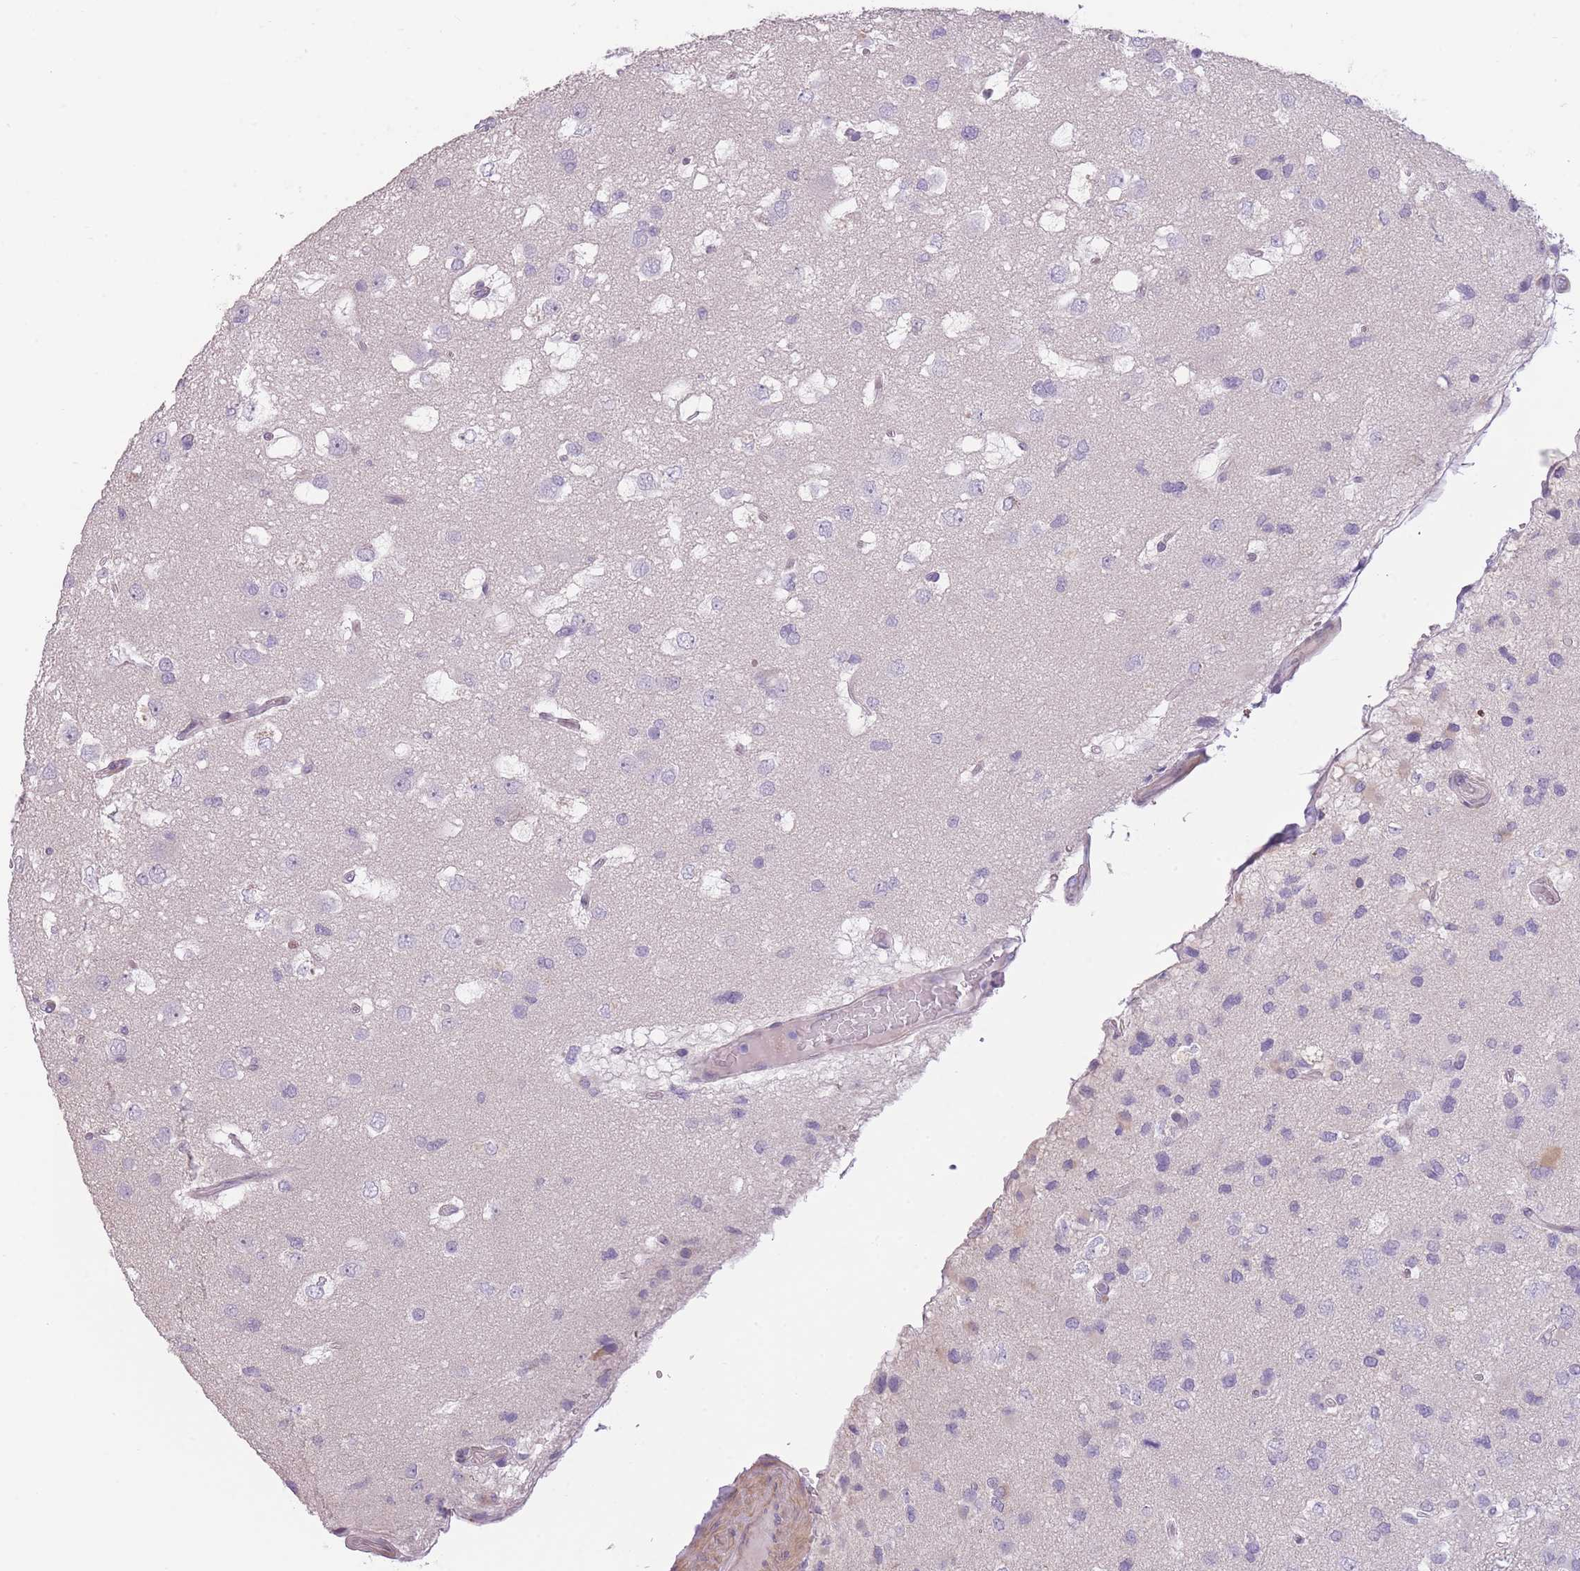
{"staining": {"intensity": "negative", "quantity": "none", "location": "none"}, "tissue": "glioma", "cell_type": "Tumor cells", "image_type": "cancer", "snomed": [{"axis": "morphology", "description": "Glioma, malignant, High grade"}, {"axis": "topography", "description": "Brain"}], "caption": "The image exhibits no significant staining in tumor cells of malignant glioma (high-grade). (Brightfield microscopy of DAB (3,3'-diaminobenzidine) IHC at high magnification).", "gene": "TMEM236", "patient": {"sex": "male", "age": 53}}